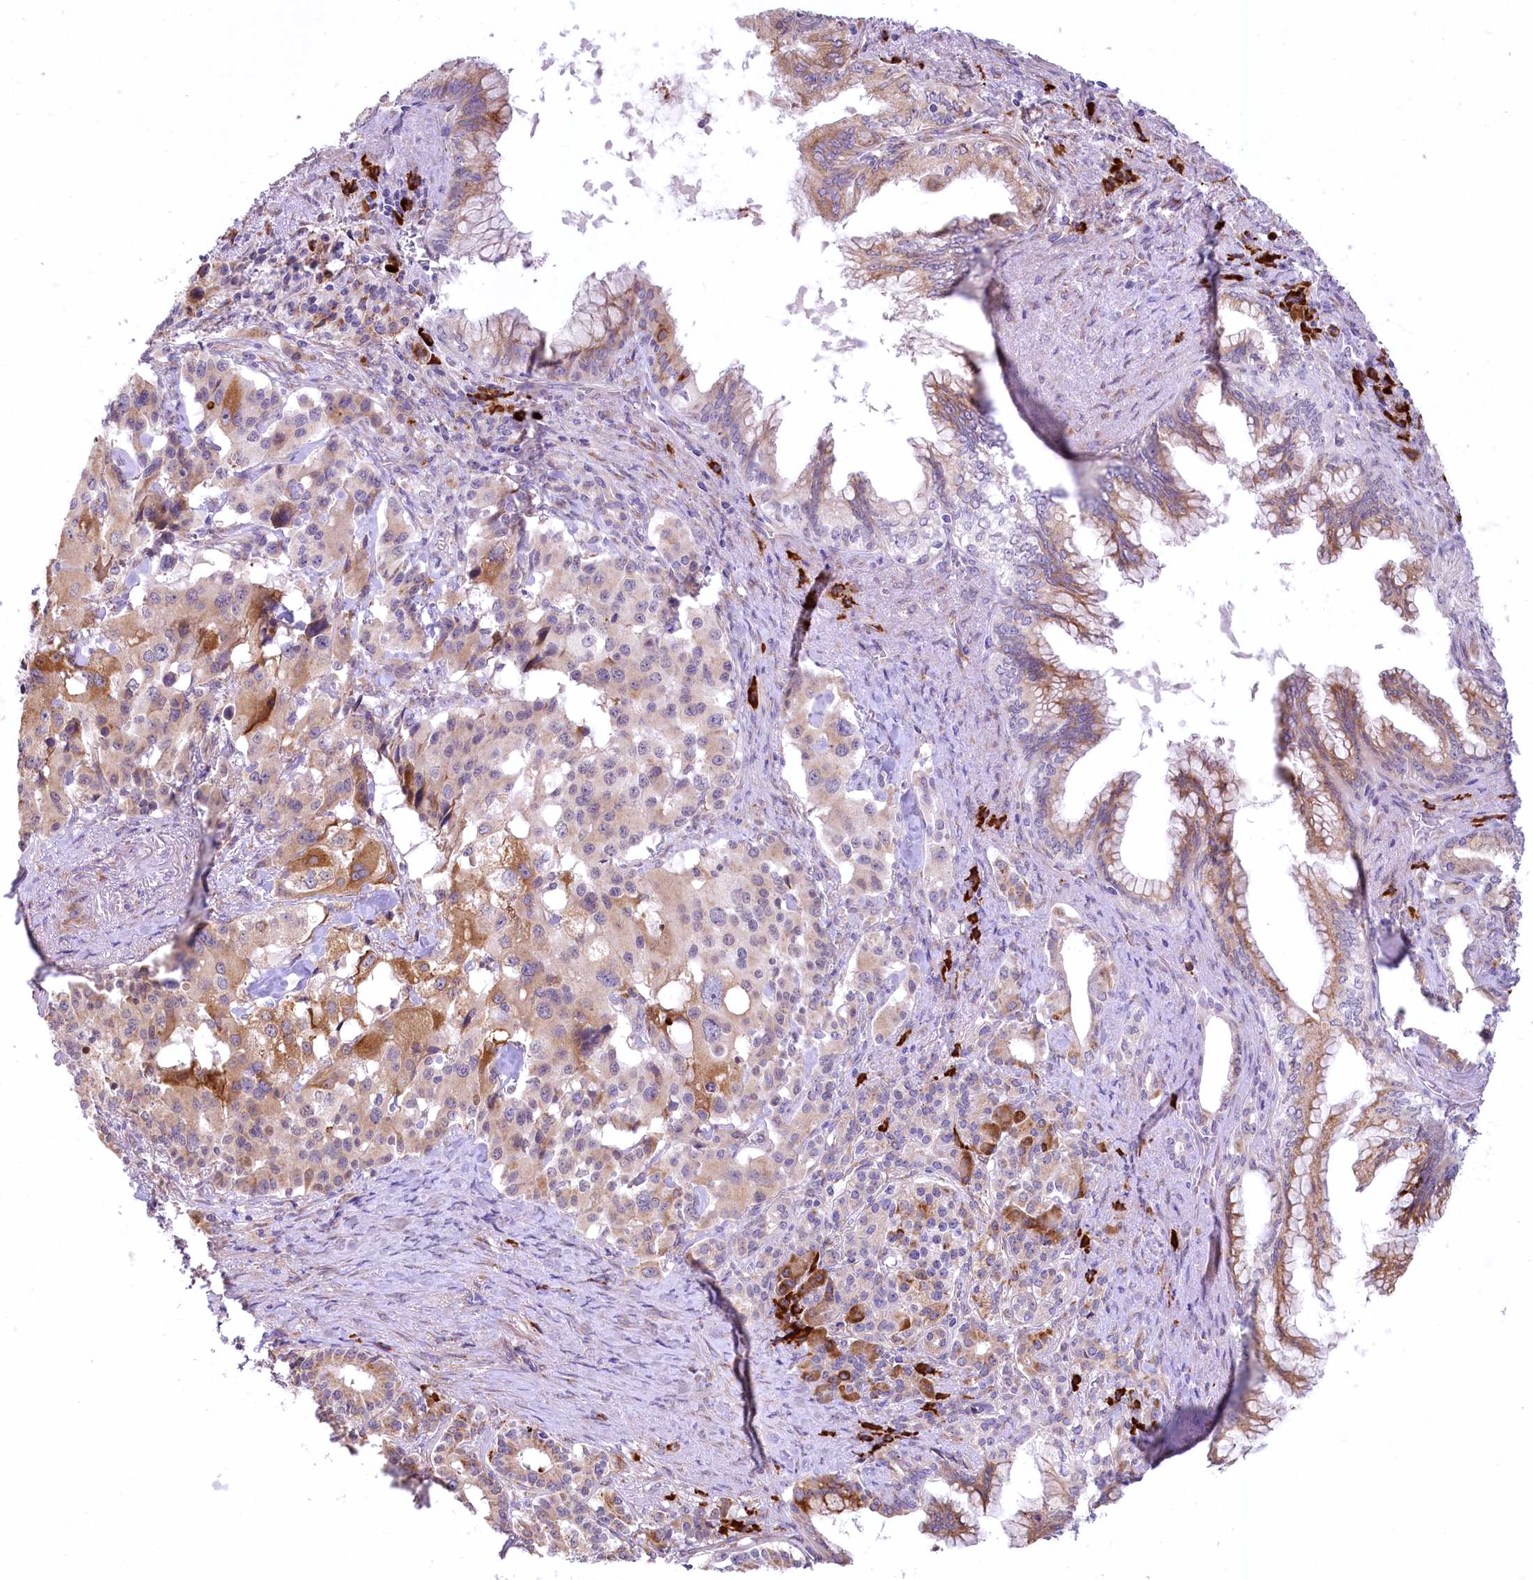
{"staining": {"intensity": "strong", "quantity": "<25%", "location": "cytoplasmic/membranous"}, "tissue": "pancreatic cancer", "cell_type": "Tumor cells", "image_type": "cancer", "snomed": [{"axis": "morphology", "description": "Adenocarcinoma, NOS"}, {"axis": "topography", "description": "Pancreas"}], "caption": "Protein staining of pancreatic cancer tissue reveals strong cytoplasmic/membranous staining in approximately <25% of tumor cells. (DAB IHC, brown staining for protein, blue staining for nuclei).", "gene": "NCKAP5", "patient": {"sex": "female", "age": 74}}